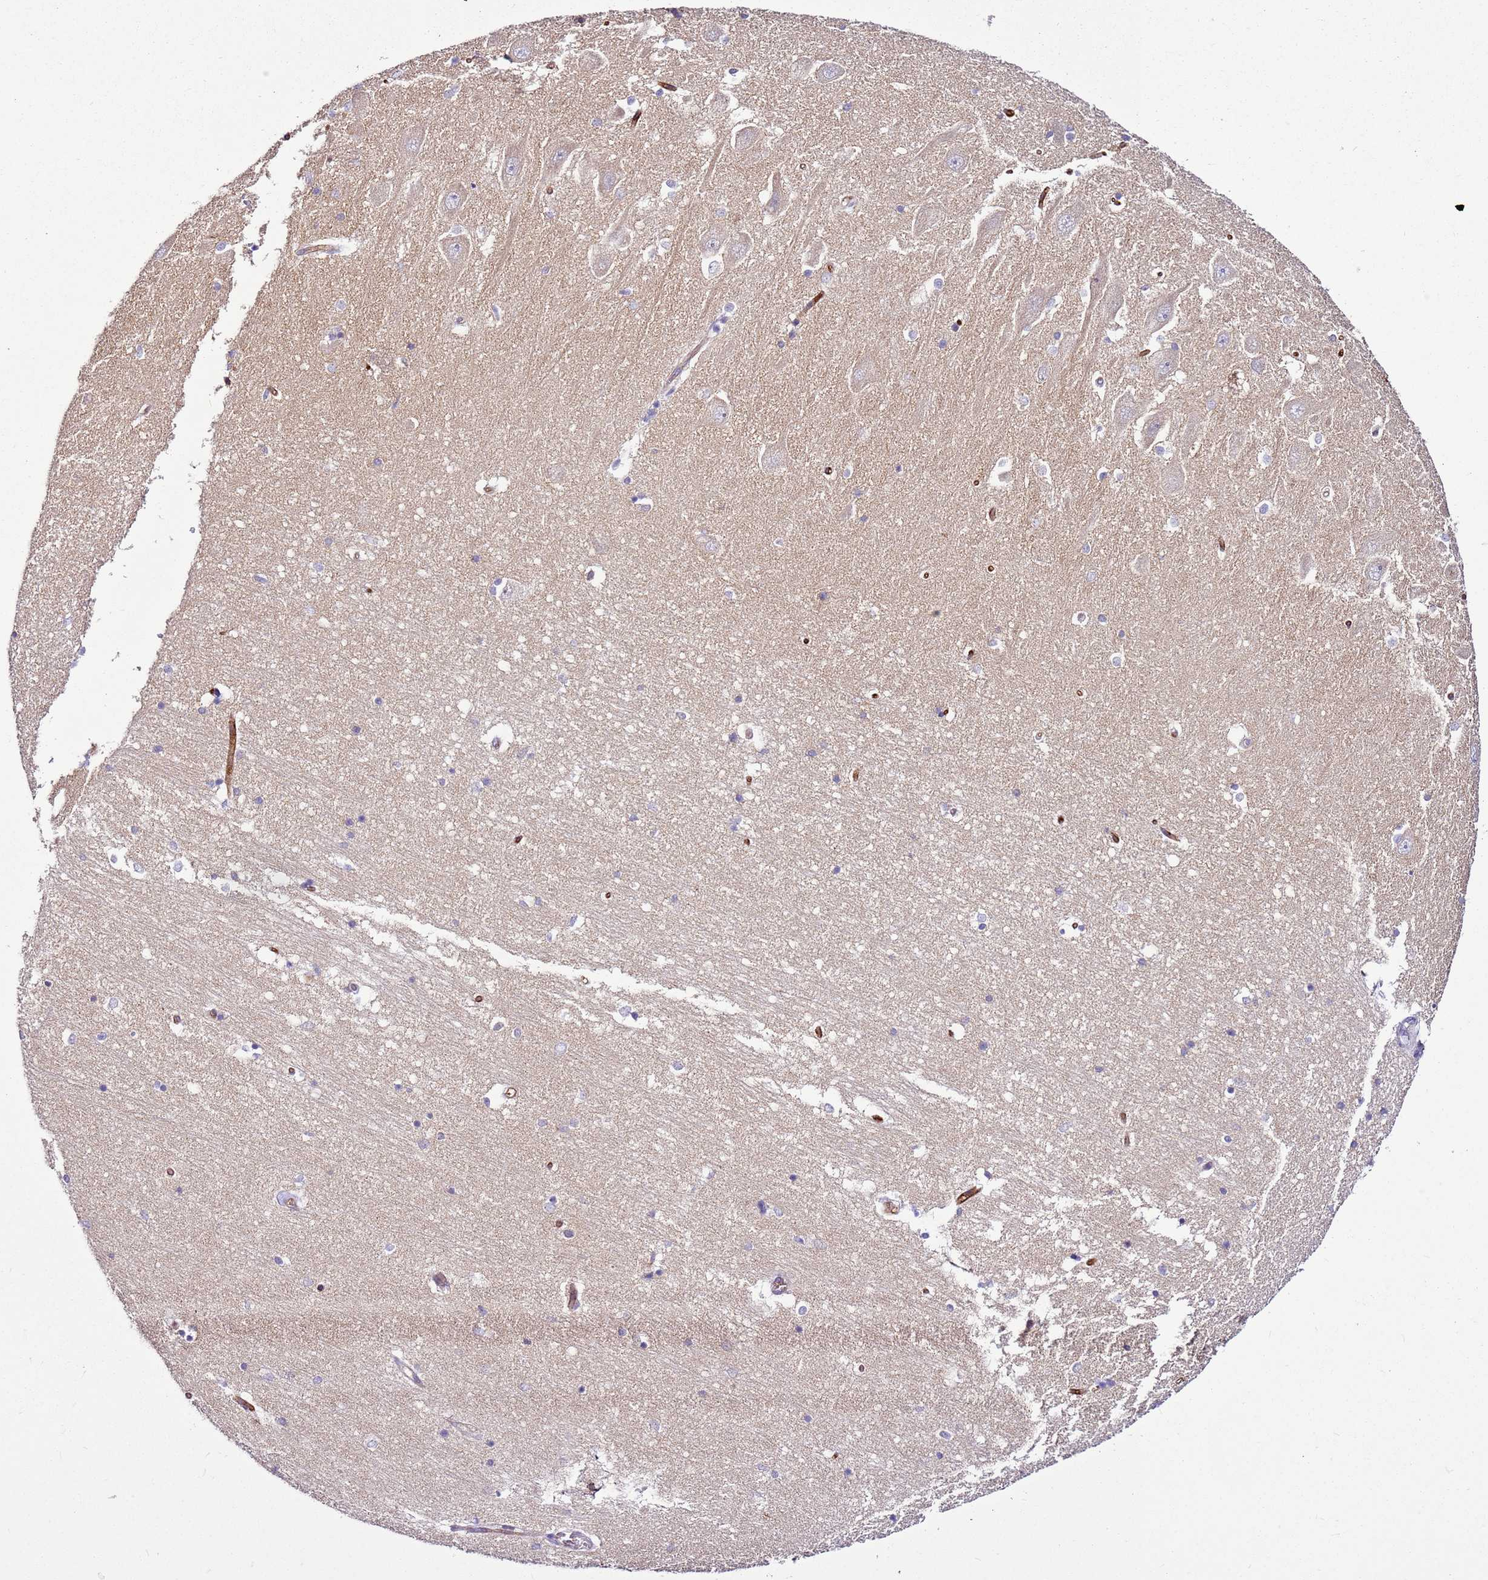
{"staining": {"intensity": "negative", "quantity": "none", "location": "none"}, "tissue": "hippocampus", "cell_type": "Glial cells", "image_type": "normal", "snomed": [{"axis": "morphology", "description": "Normal tissue, NOS"}, {"axis": "topography", "description": "Hippocampus"}], "caption": "This is an immunohistochemistry (IHC) micrograph of normal hippocampus. There is no staining in glial cells.", "gene": "SLC38A5", "patient": {"sex": "male", "age": 45}}